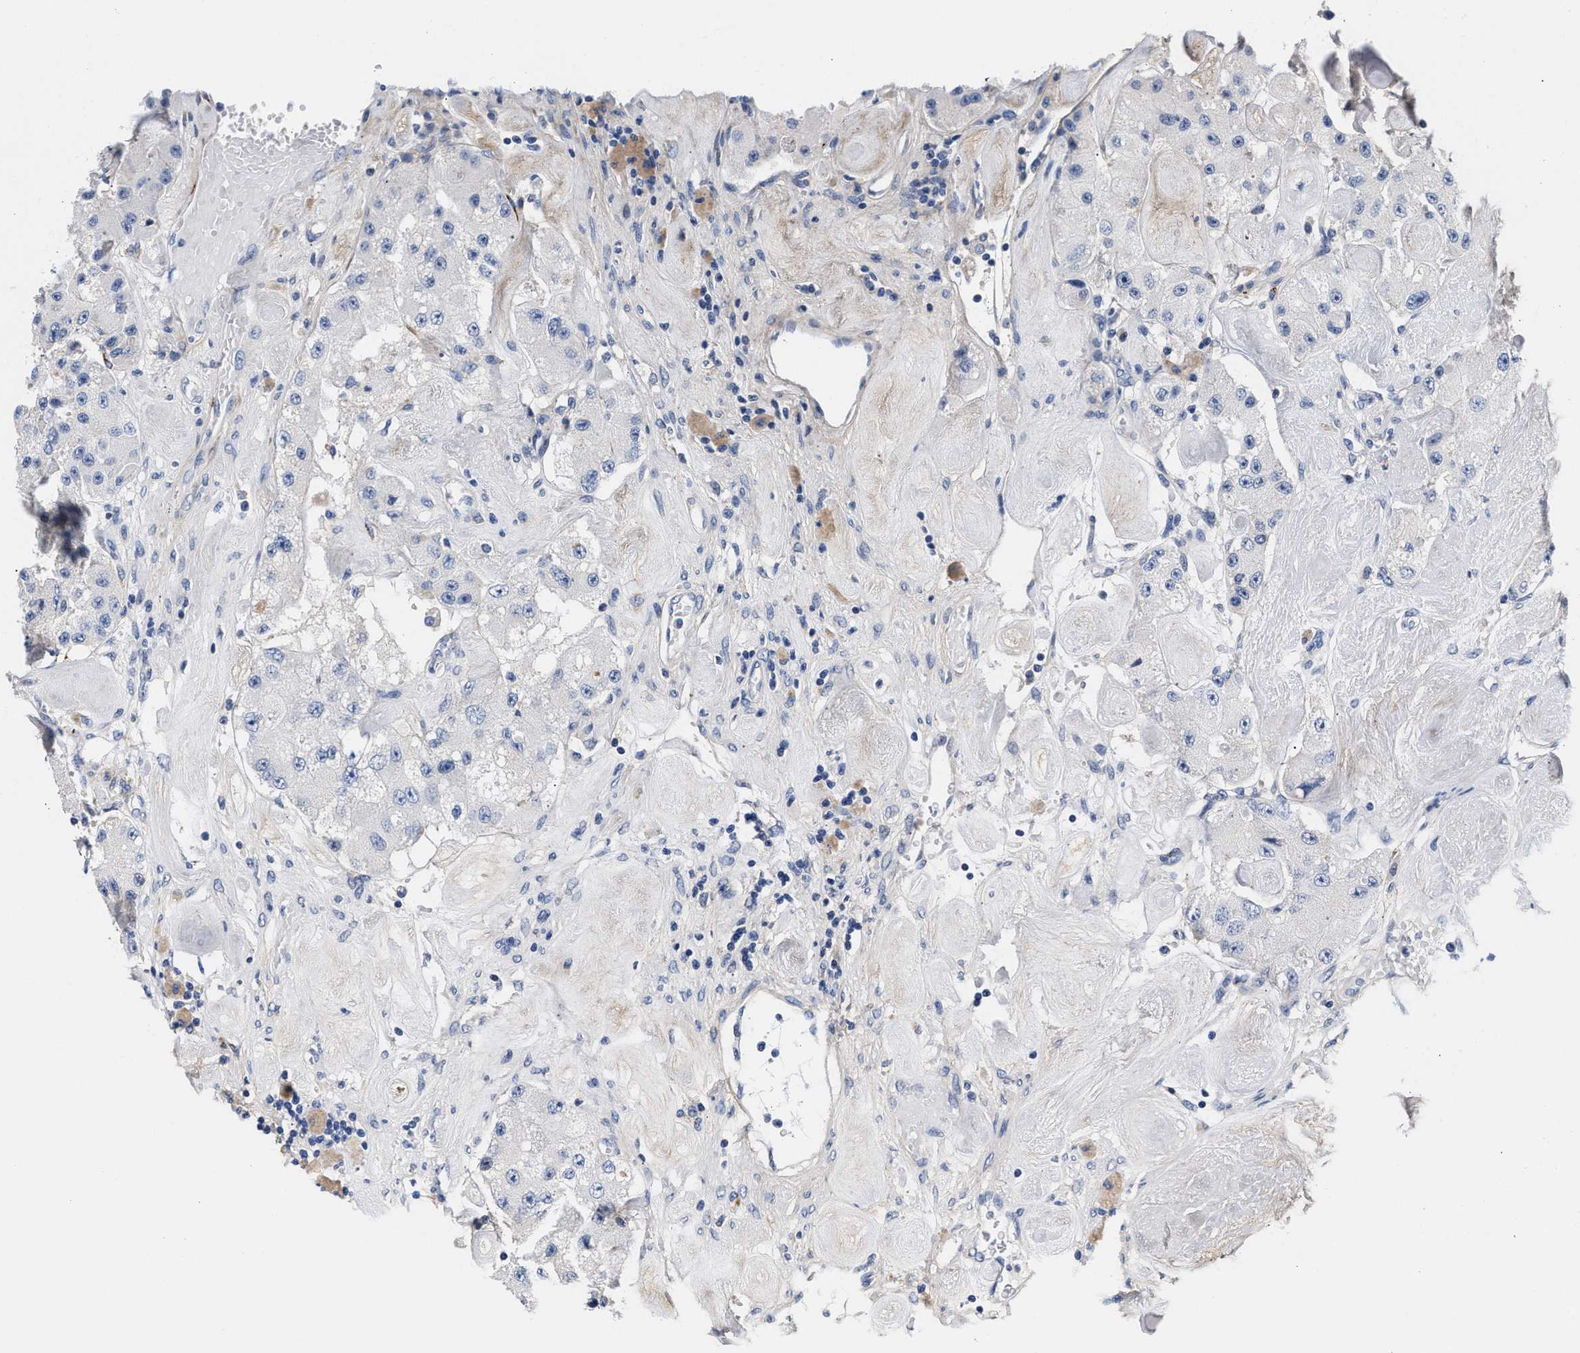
{"staining": {"intensity": "weak", "quantity": "<25%", "location": "nuclear"}, "tissue": "carcinoid", "cell_type": "Tumor cells", "image_type": "cancer", "snomed": [{"axis": "morphology", "description": "Carcinoid, malignant, NOS"}, {"axis": "topography", "description": "Pancreas"}], "caption": "DAB immunohistochemical staining of human carcinoid (malignant) demonstrates no significant expression in tumor cells. Nuclei are stained in blue.", "gene": "ACTL7B", "patient": {"sex": "male", "age": 41}}